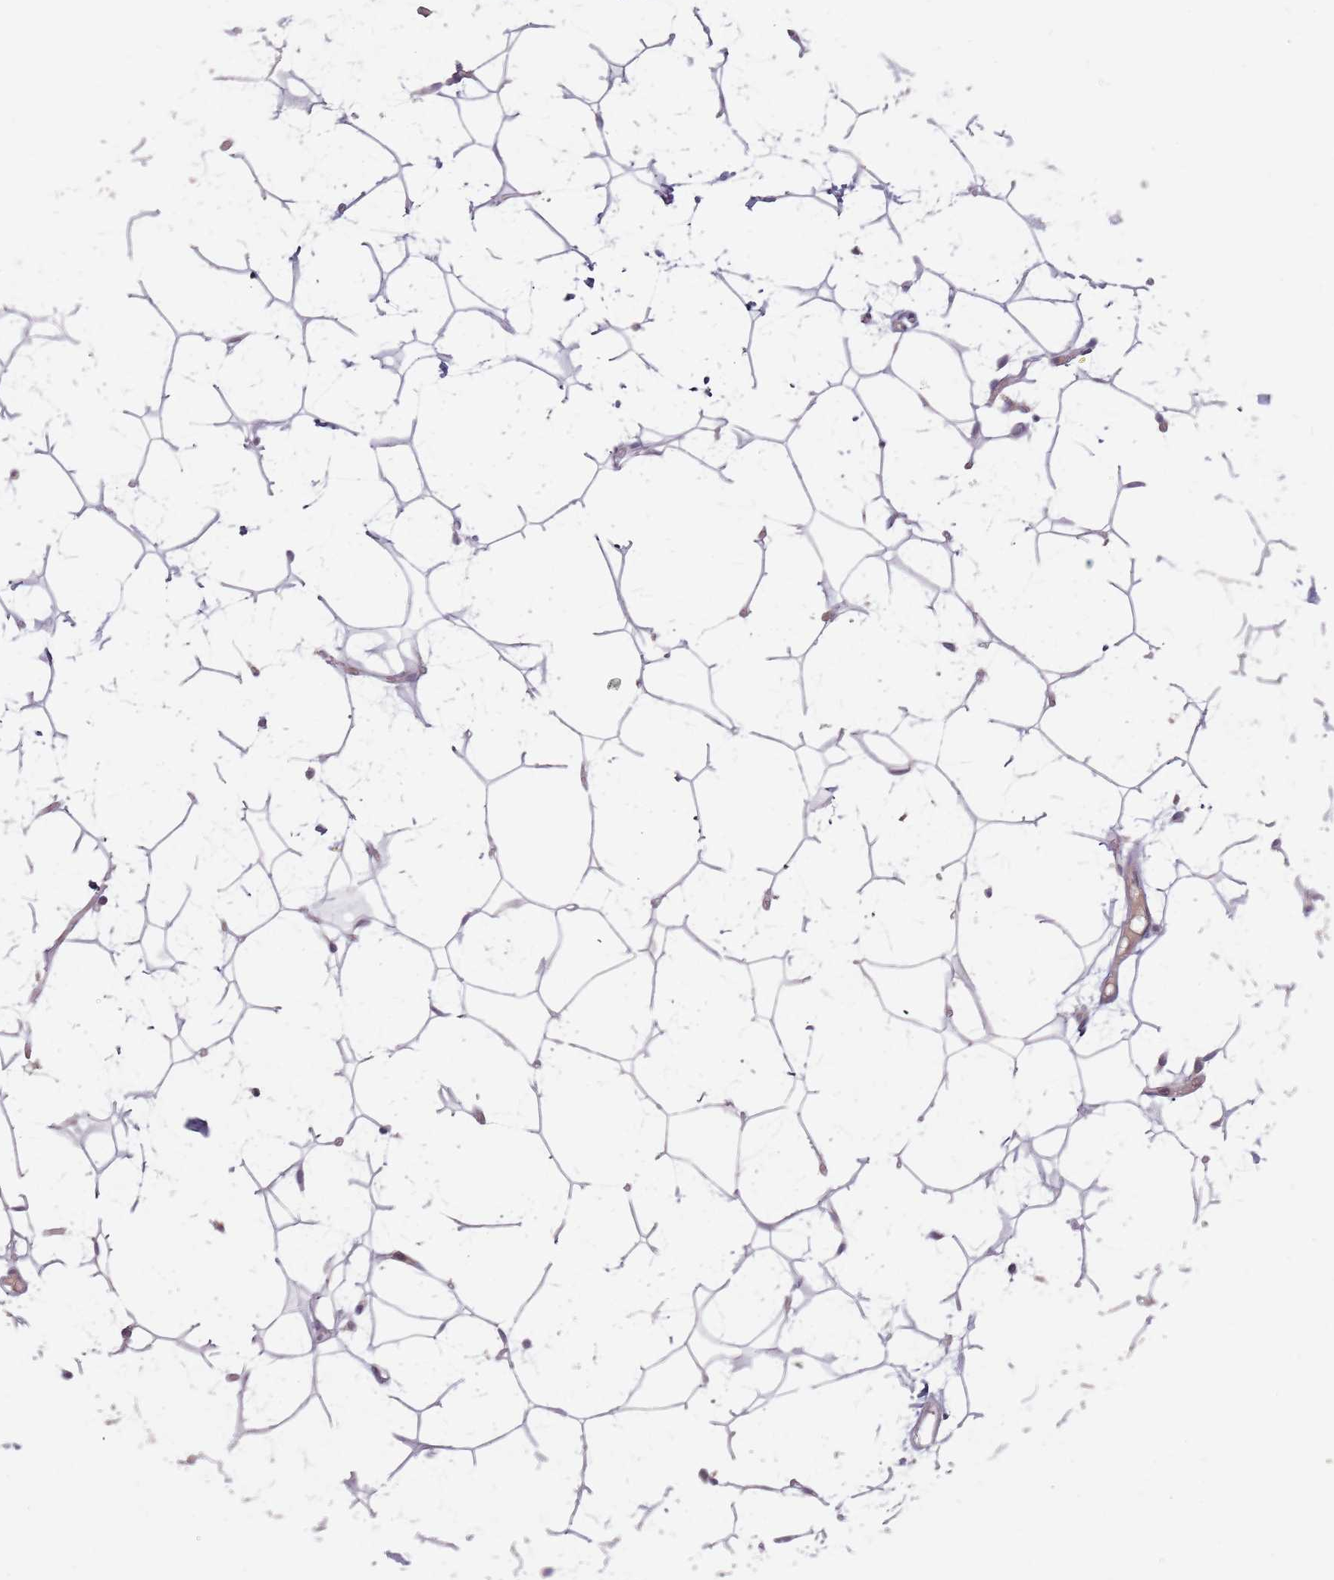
{"staining": {"intensity": "weak", "quantity": ">75%", "location": "cytoplasmic/membranous"}, "tissue": "adipose tissue", "cell_type": "Adipocytes", "image_type": "normal", "snomed": [{"axis": "morphology", "description": "Normal tissue, NOS"}, {"axis": "topography", "description": "Breast"}], "caption": "This image shows IHC staining of normal human adipose tissue, with low weak cytoplasmic/membranous positivity in approximately >75% of adipocytes.", "gene": "ADAL", "patient": {"sex": "female", "age": 26}}